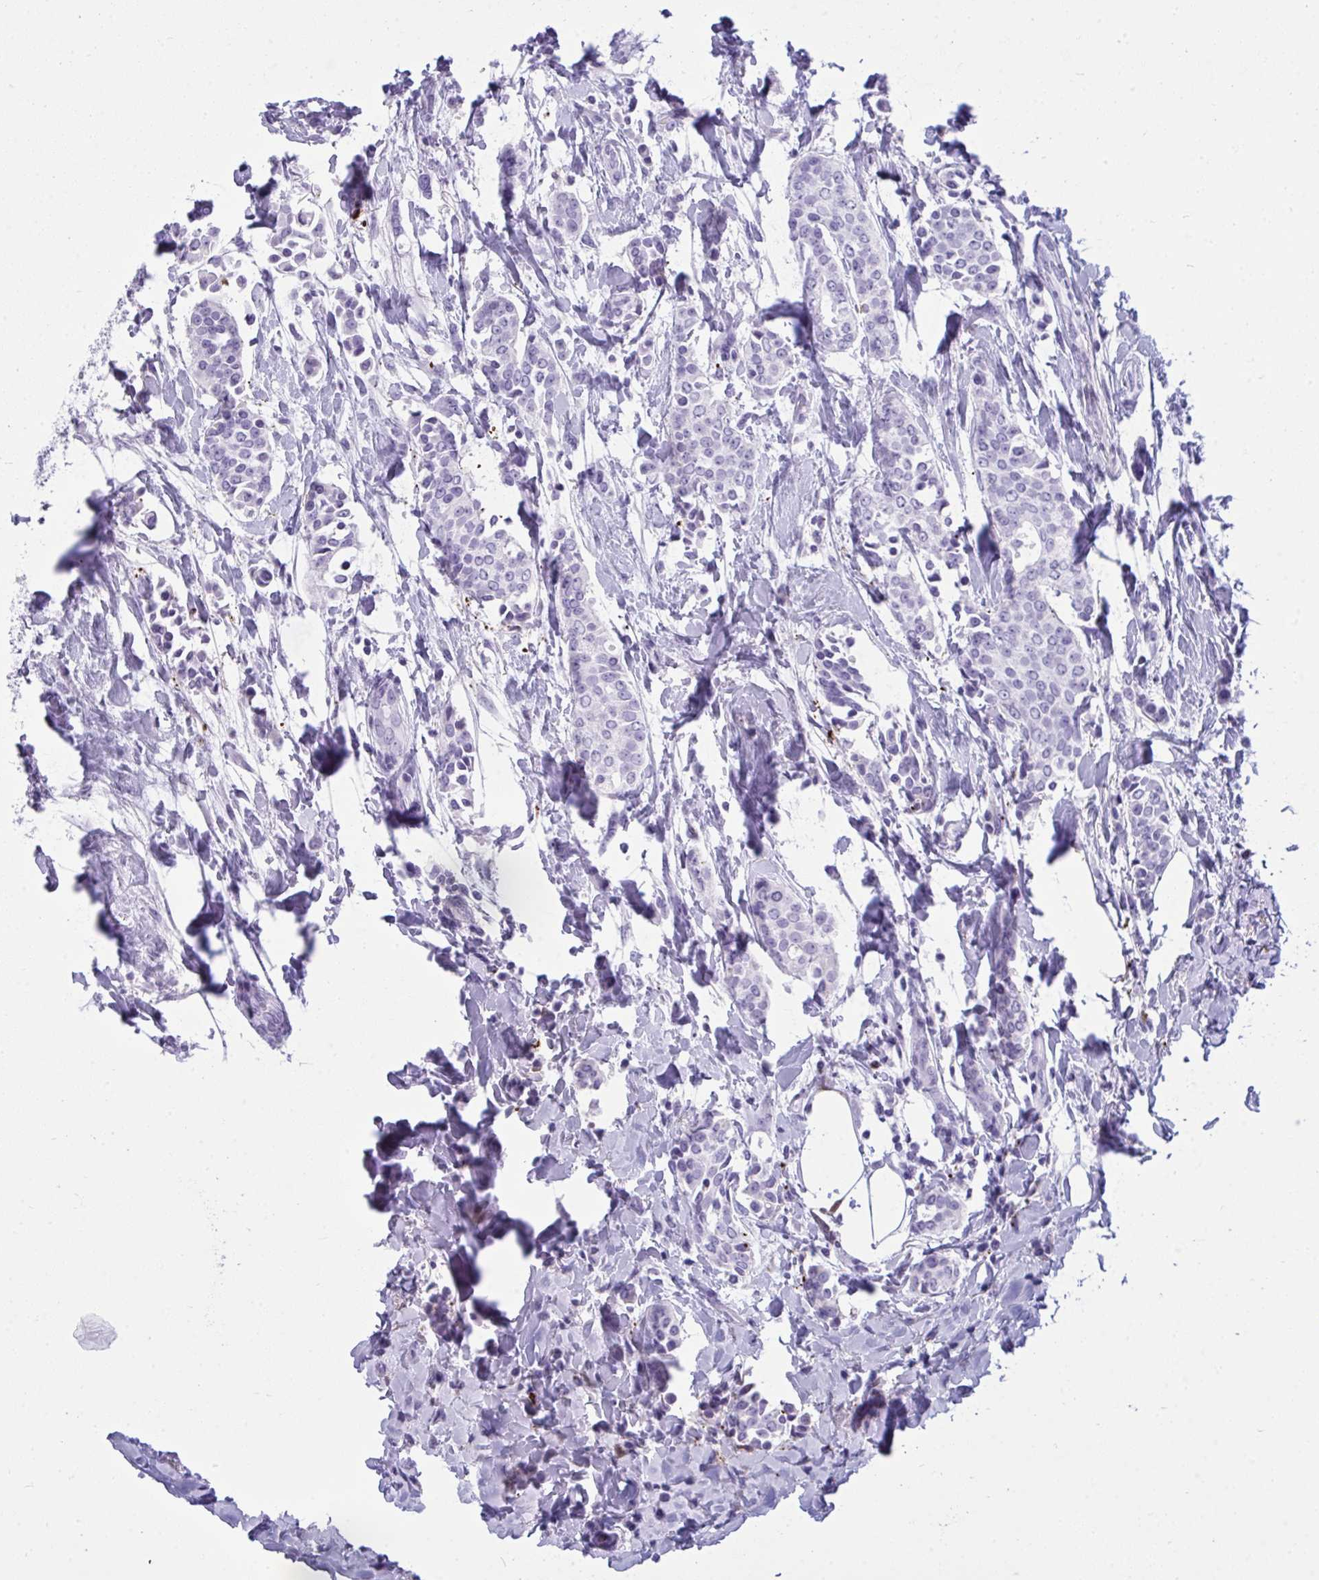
{"staining": {"intensity": "negative", "quantity": "none", "location": "none"}, "tissue": "breast cancer", "cell_type": "Tumor cells", "image_type": "cancer", "snomed": [{"axis": "morphology", "description": "Duct carcinoma"}, {"axis": "topography", "description": "Breast"}], "caption": "Immunohistochemistry (IHC) of human breast intraductal carcinoma shows no staining in tumor cells.", "gene": "ARHGAP42", "patient": {"sex": "female", "age": 64}}